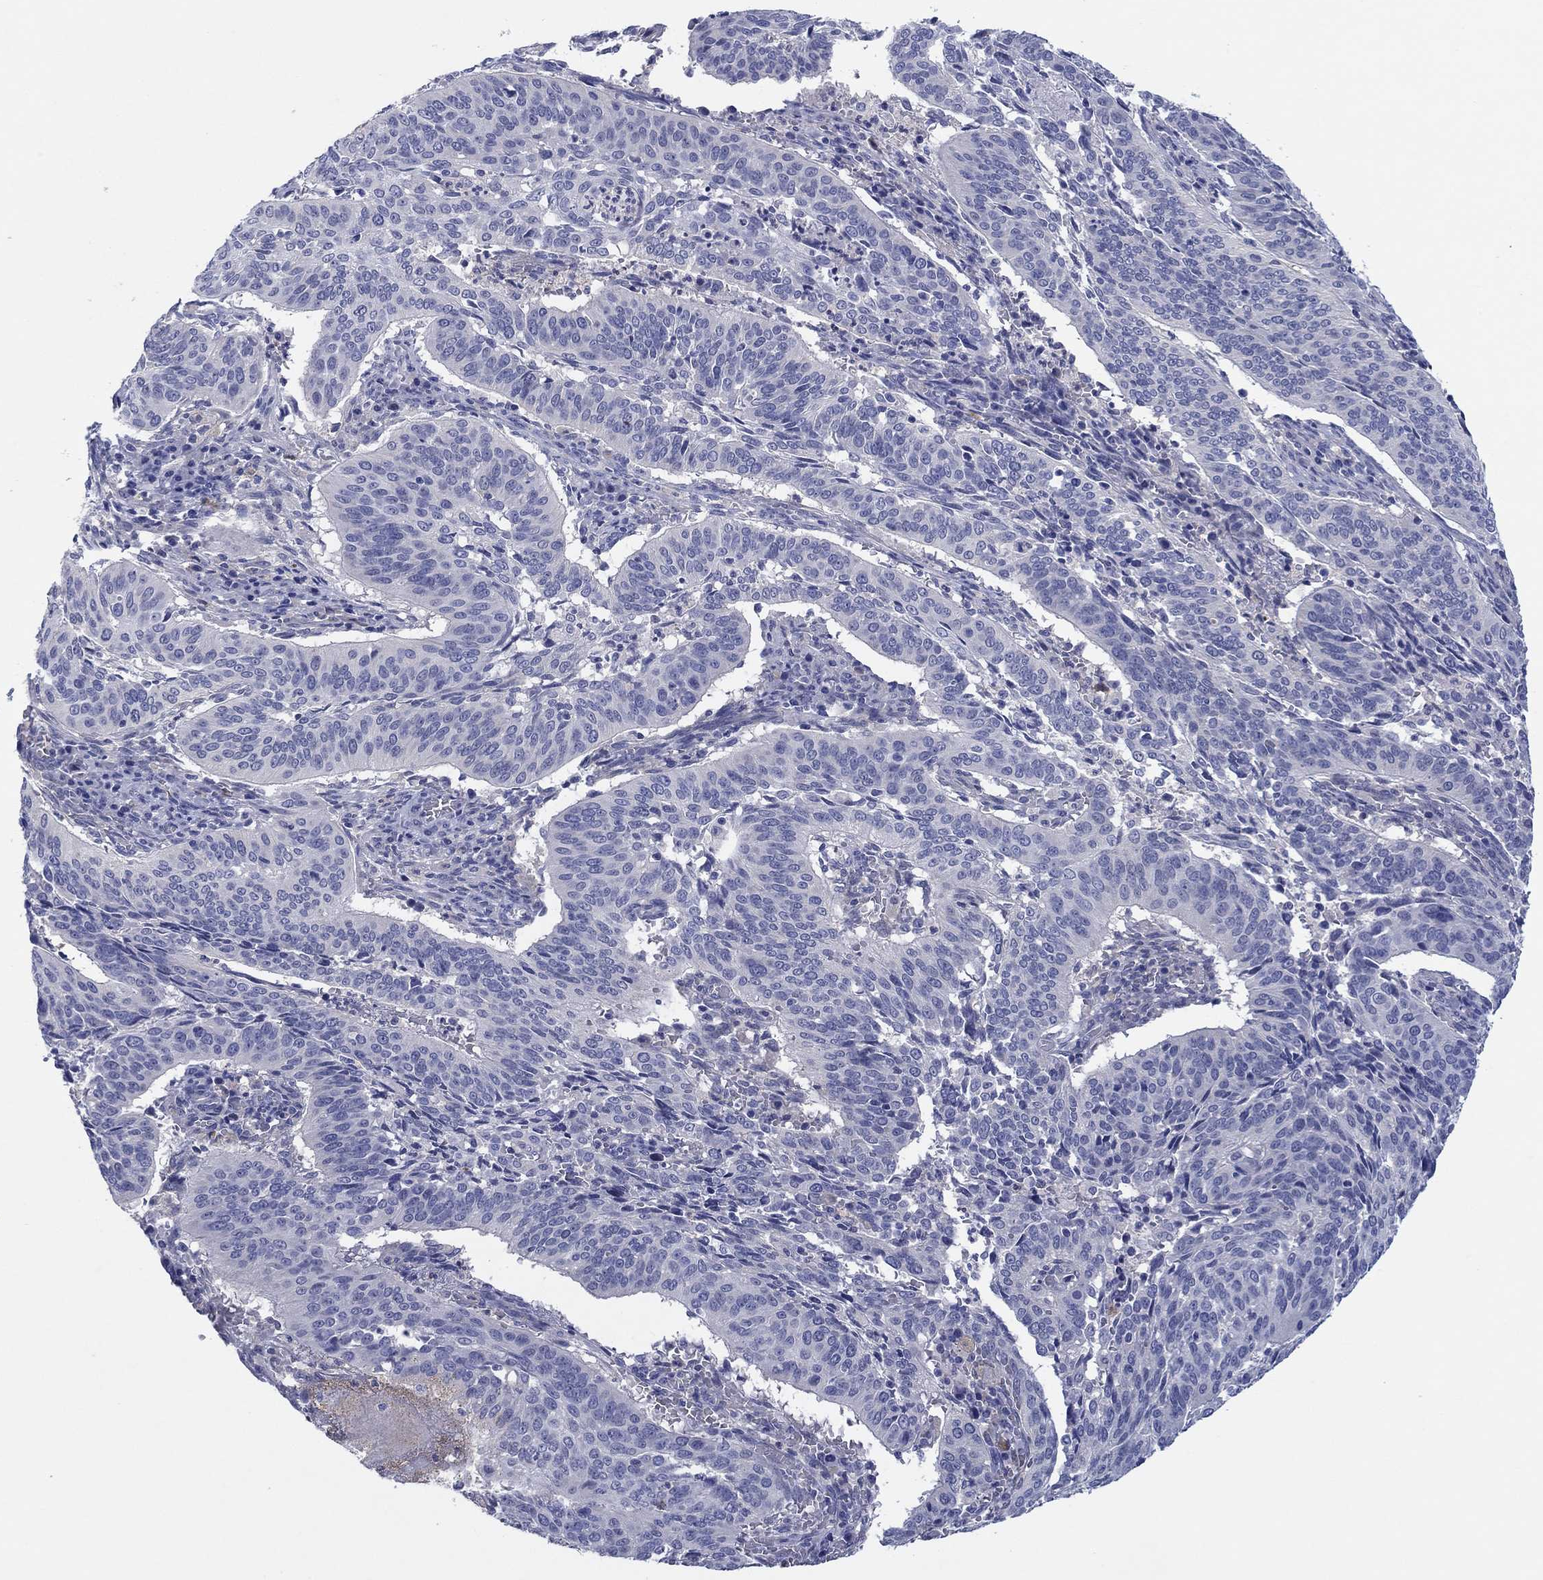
{"staining": {"intensity": "negative", "quantity": "none", "location": "none"}, "tissue": "cervical cancer", "cell_type": "Tumor cells", "image_type": "cancer", "snomed": [{"axis": "morphology", "description": "Normal tissue, NOS"}, {"axis": "morphology", "description": "Squamous cell carcinoma, NOS"}, {"axis": "topography", "description": "Cervix"}], "caption": "Photomicrograph shows no significant protein staining in tumor cells of squamous cell carcinoma (cervical). (Immunohistochemistry, brightfield microscopy, high magnification).", "gene": "HDC", "patient": {"sex": "female", "age": 39}}